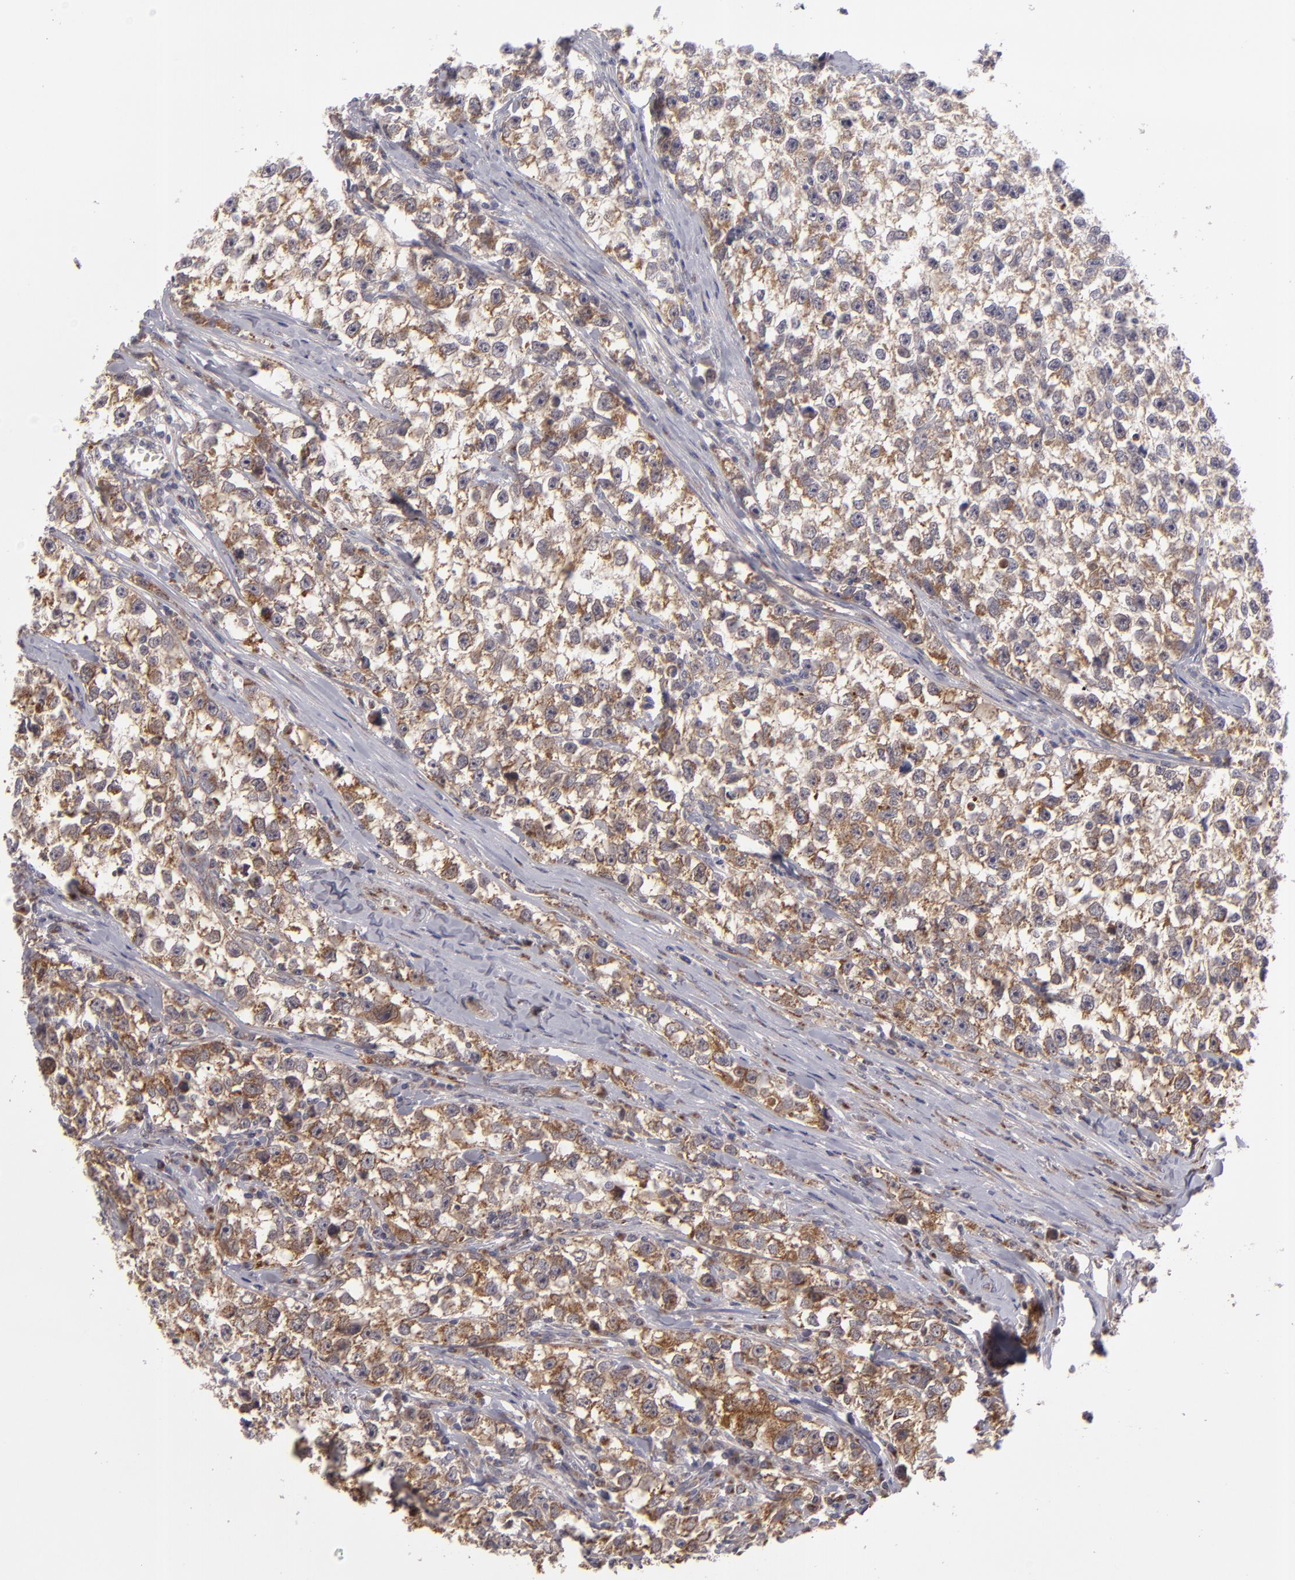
{"staining": {"intensity": "moderate", "quantity": ">75%", "location": "cytoplasmic/membranous"}, "tissue": "testis cancer", "cell_type": "Tumor cells", "image_type": "cancer", "snomed": [{"axis": "morphology", "description": "Seminoma, NOS"}, {"axis": "morphology", "description": "Carcinoma, Embryonal, NOS"}, {"axis": "topography", "description": "Testis"}], "caption": "Testis seminoma tissue displays moderate cytoplasmic/membranous staining in about >75% of tumor cells, visualized by immunohistochemistry. (Brightfield microscopy of DAB IHC at high magnification).", "gene": "SH2D4A", "patient": {"sex": "male", "age": 30}}